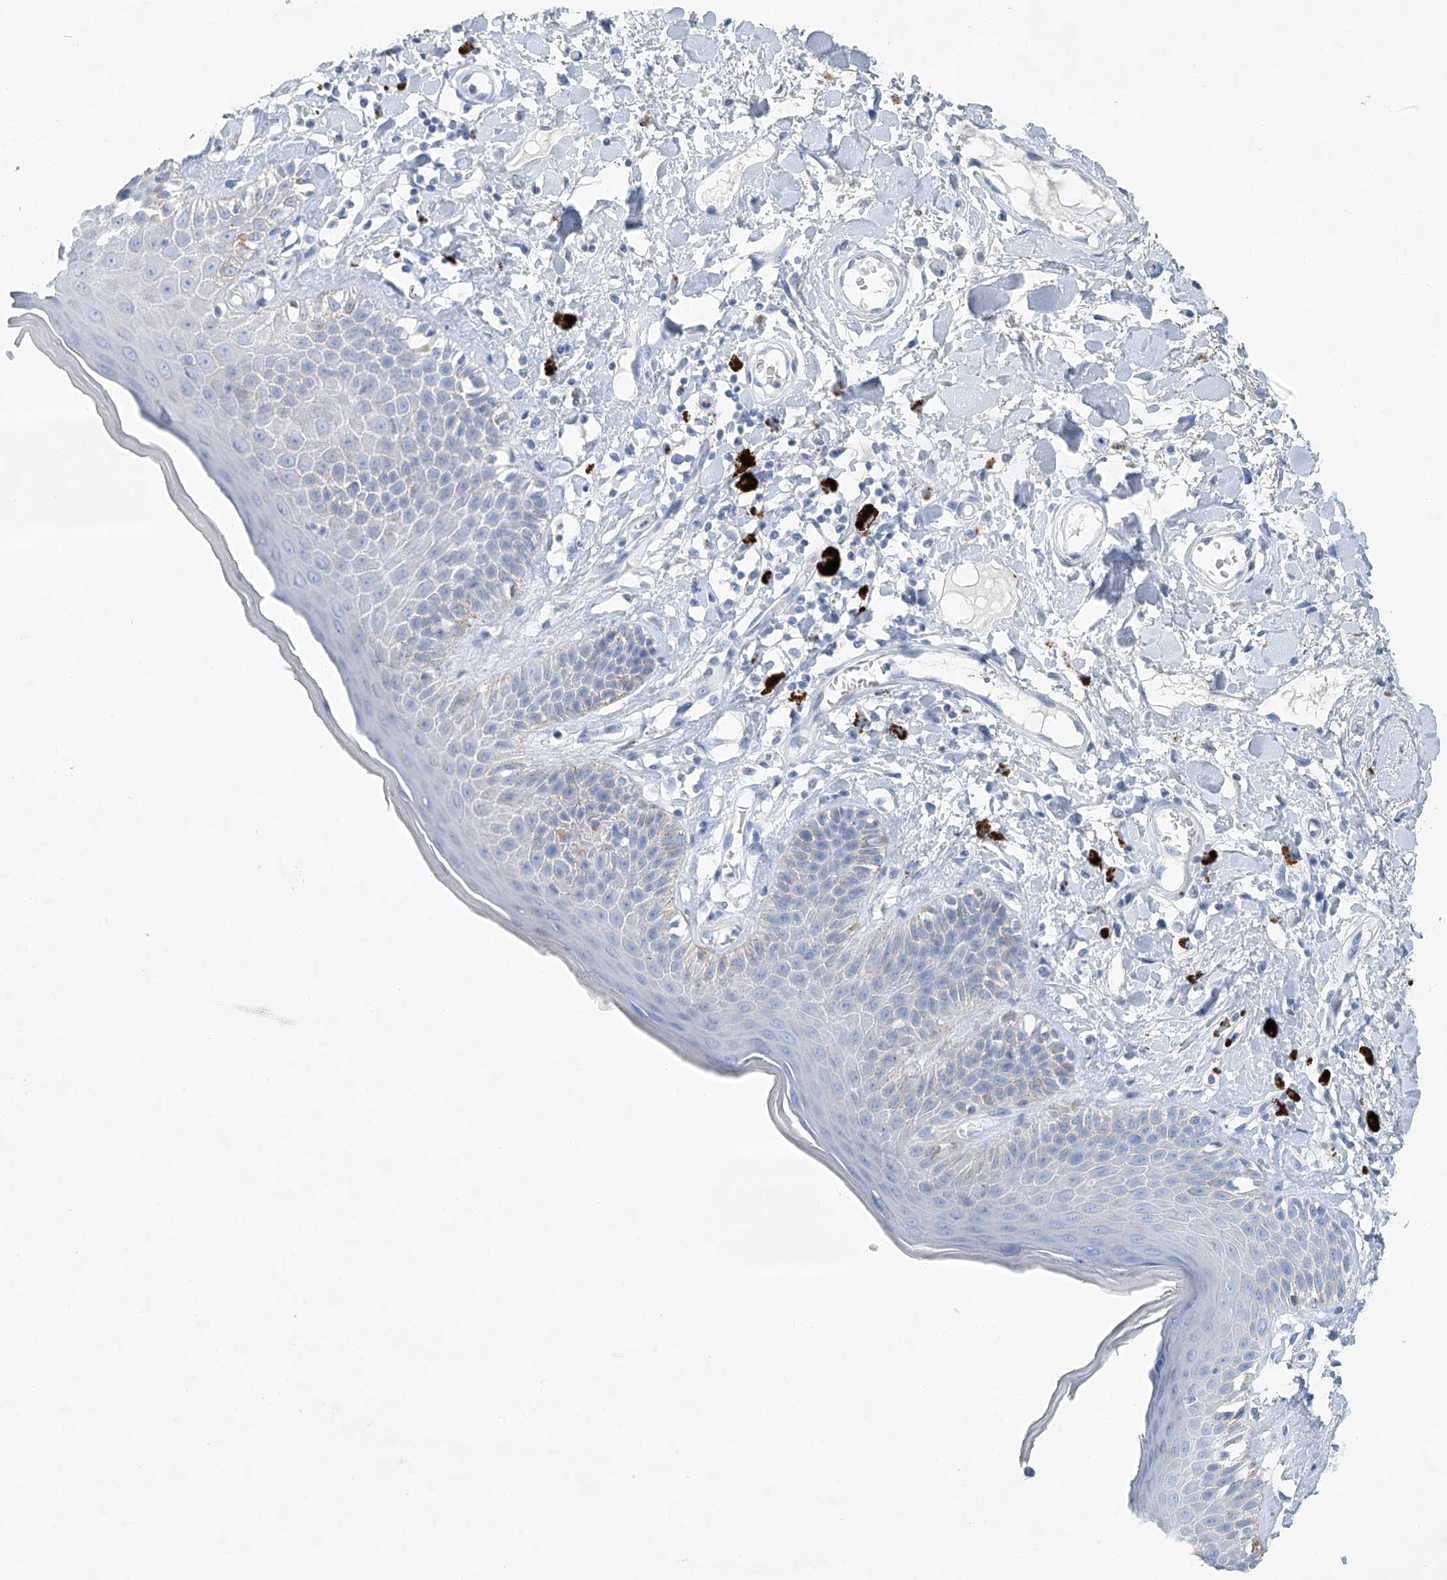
{"staining": {"intensity": "moderate", "quantity": "<25%", "location": "cytoplasmic/membranous"}, "tissue": "skin", "cell_type": "Epidermal cells", "image_type": "normal", "snomed": [{"axis": "morphology", "description": "Normal tissue, NOS"}, {"axis": "topography", "description": "Anal"}], "caption": "Approximately <25% of epidermal cells in normal human skin display moderate cytoplasmic/membranous protein staining as visualized by brown immunohistochemical staining.", "gene": "C1orf87", "patient": {"sex": "female", "age": 78}}